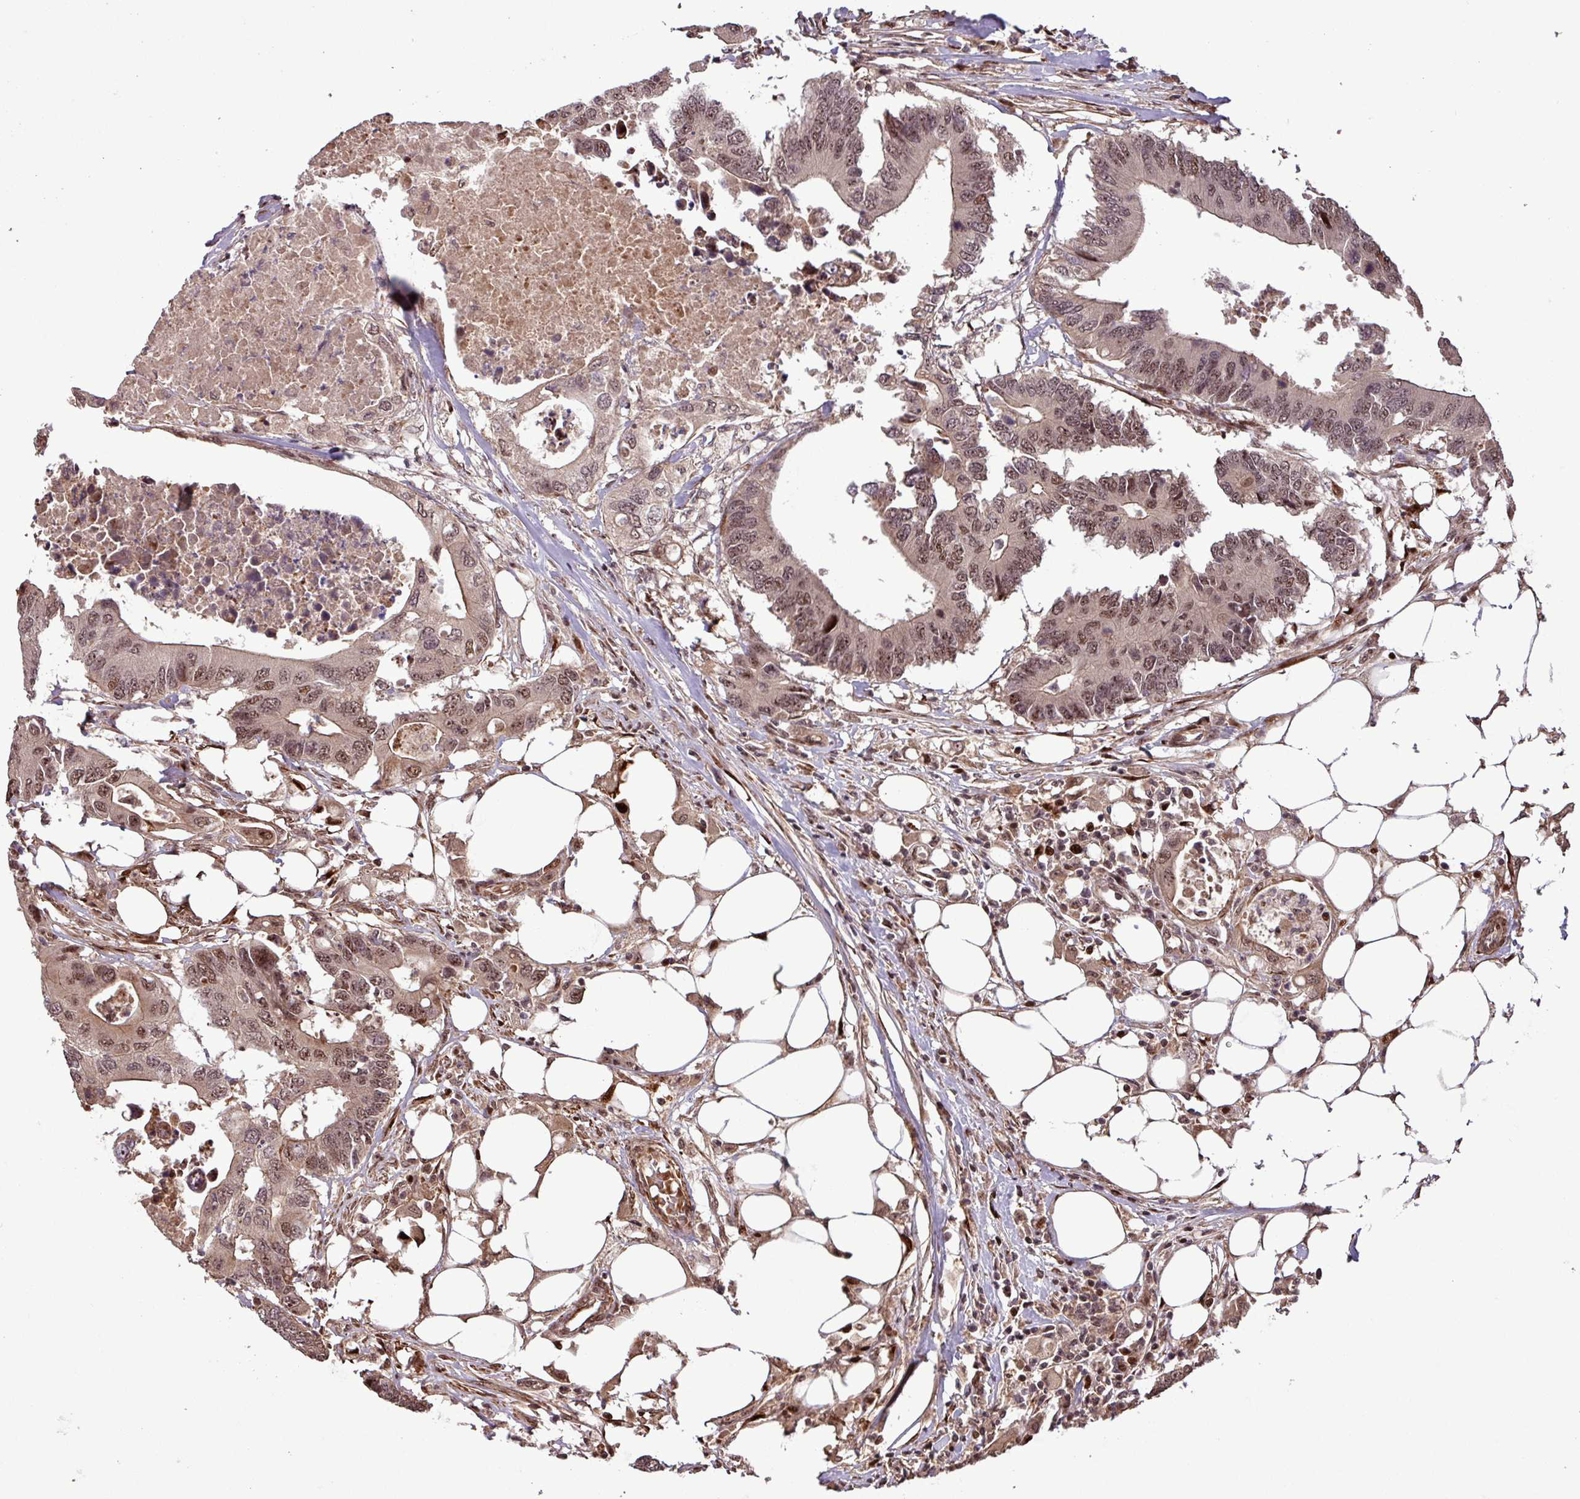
{"staining": {"intensity": "moderate", "quantity": "25%-75%", "location": "nuclear"}, "tissue": "colorectal cancer", "cell_type": "Tumor cells", "image_type": "cancer", "snomed": [{"axis": "morphology", "description": "Adenocarcinoma, NOS"}, {"axis": "topography", "description": "Colon"}], "caption": "This is an image of immunohistochemistry (IHC) staining of colorectal cancer (adenocarcinoma), which shows moderate expression in the nuclear of tumor cells.", "gene": "SLC22A24", "patient": {"sex": "male", "age": 71}}